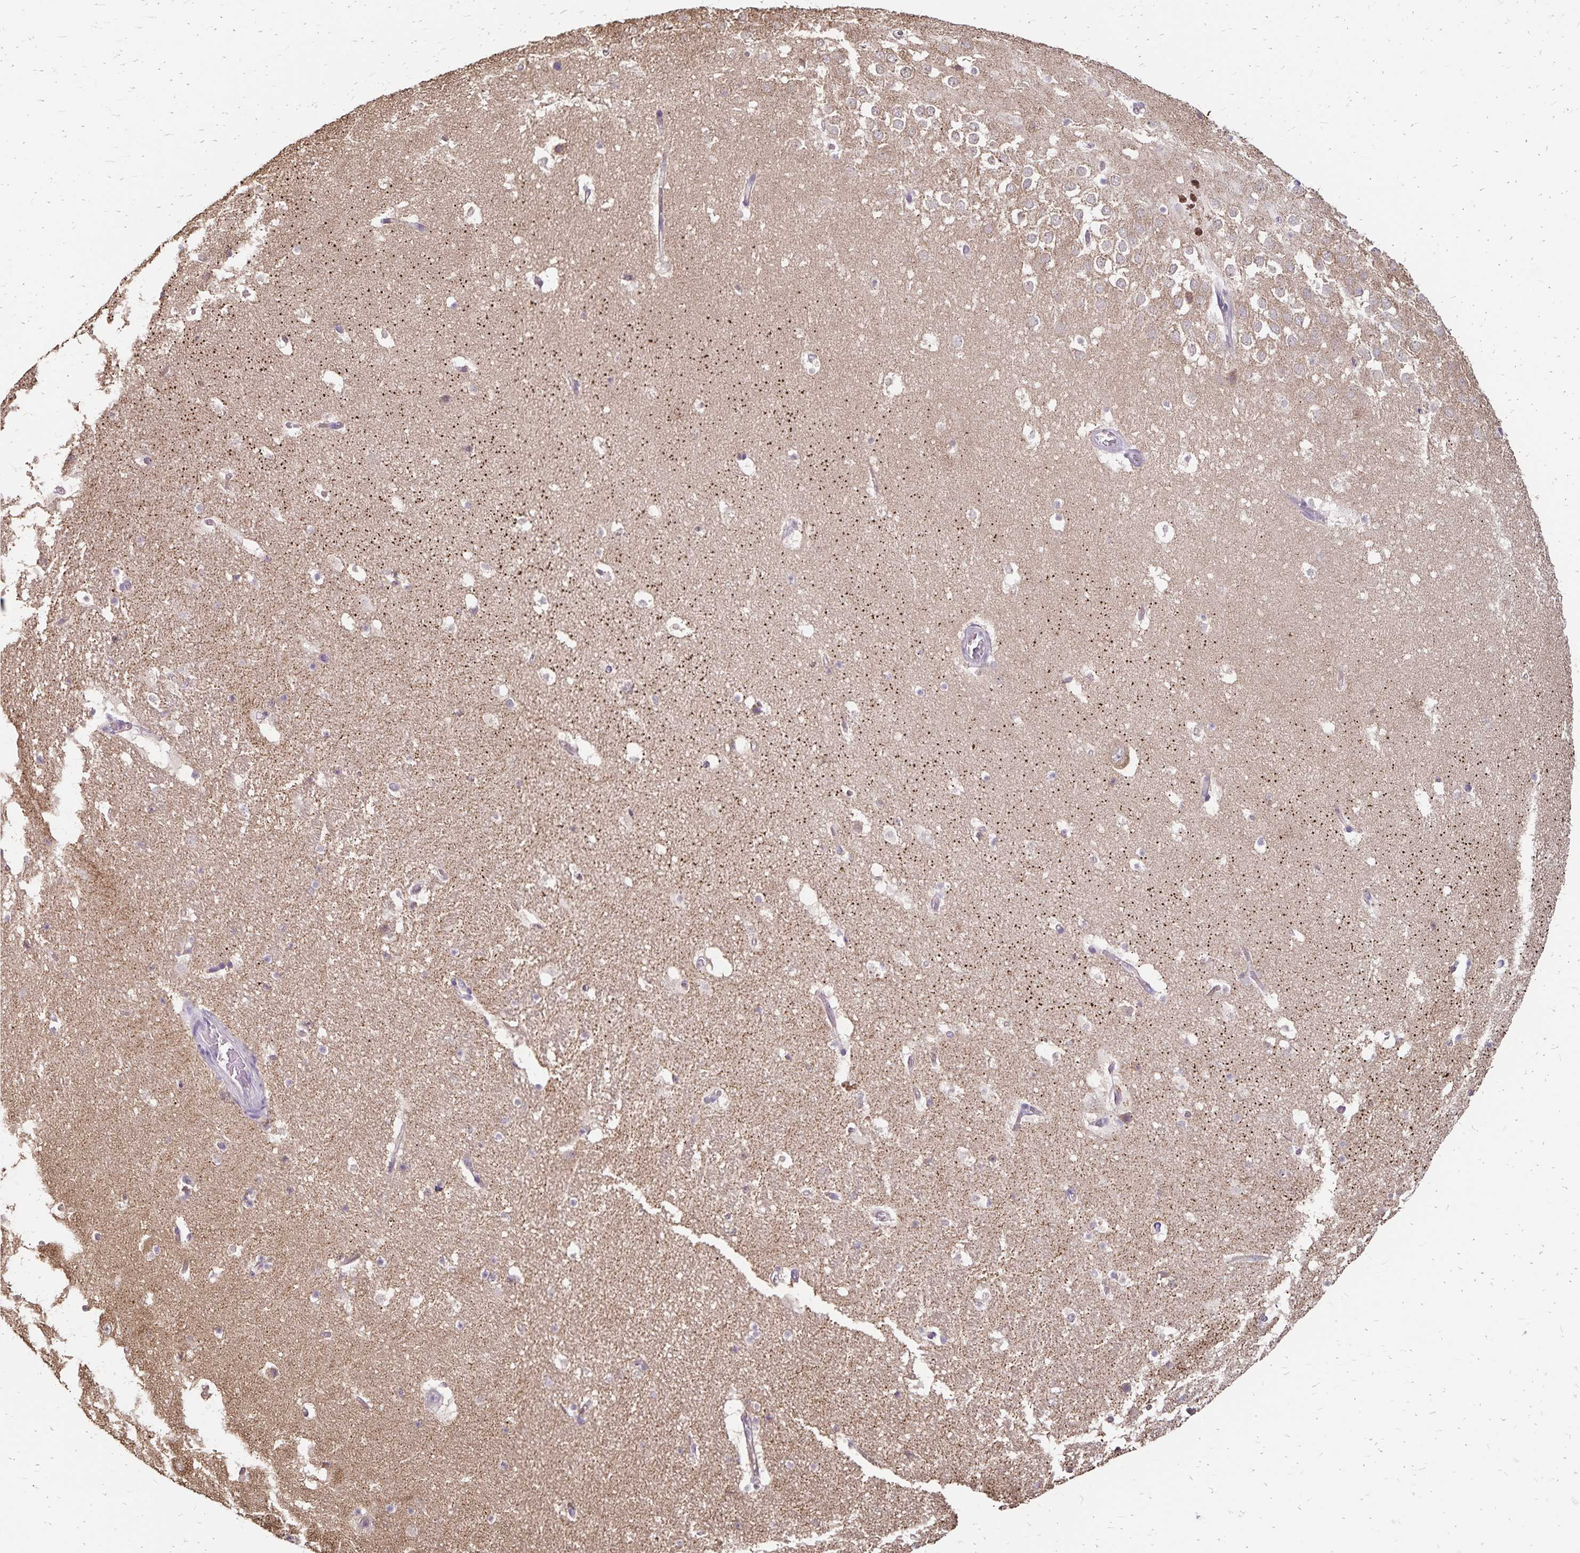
{"staining": {"intensity": "negative", "quantity": "none", "location": "none"}, "tissue": "hippocampus", "cell_type": "Glial cells", "image_type": "normal", "snomed": [{"axis": "morphology", "description": "Normal tissue, NOS"}, {"axis": "topography", "description": "Hippocampus"}], "caption": "Immunohistochemistry (IHC) image of unremarkable human hippocampus stained for a protein (brown), which demonstrates no positivity in glial cells. Brightfield microscopy of immunohistochemistry stained with DAB (3,3'-diaminobenzidine) (brown) and hematoxylin (blue), captured at high magnification.", "gene": "EMC10", "patient": {"sex": "female", "age": 42}}